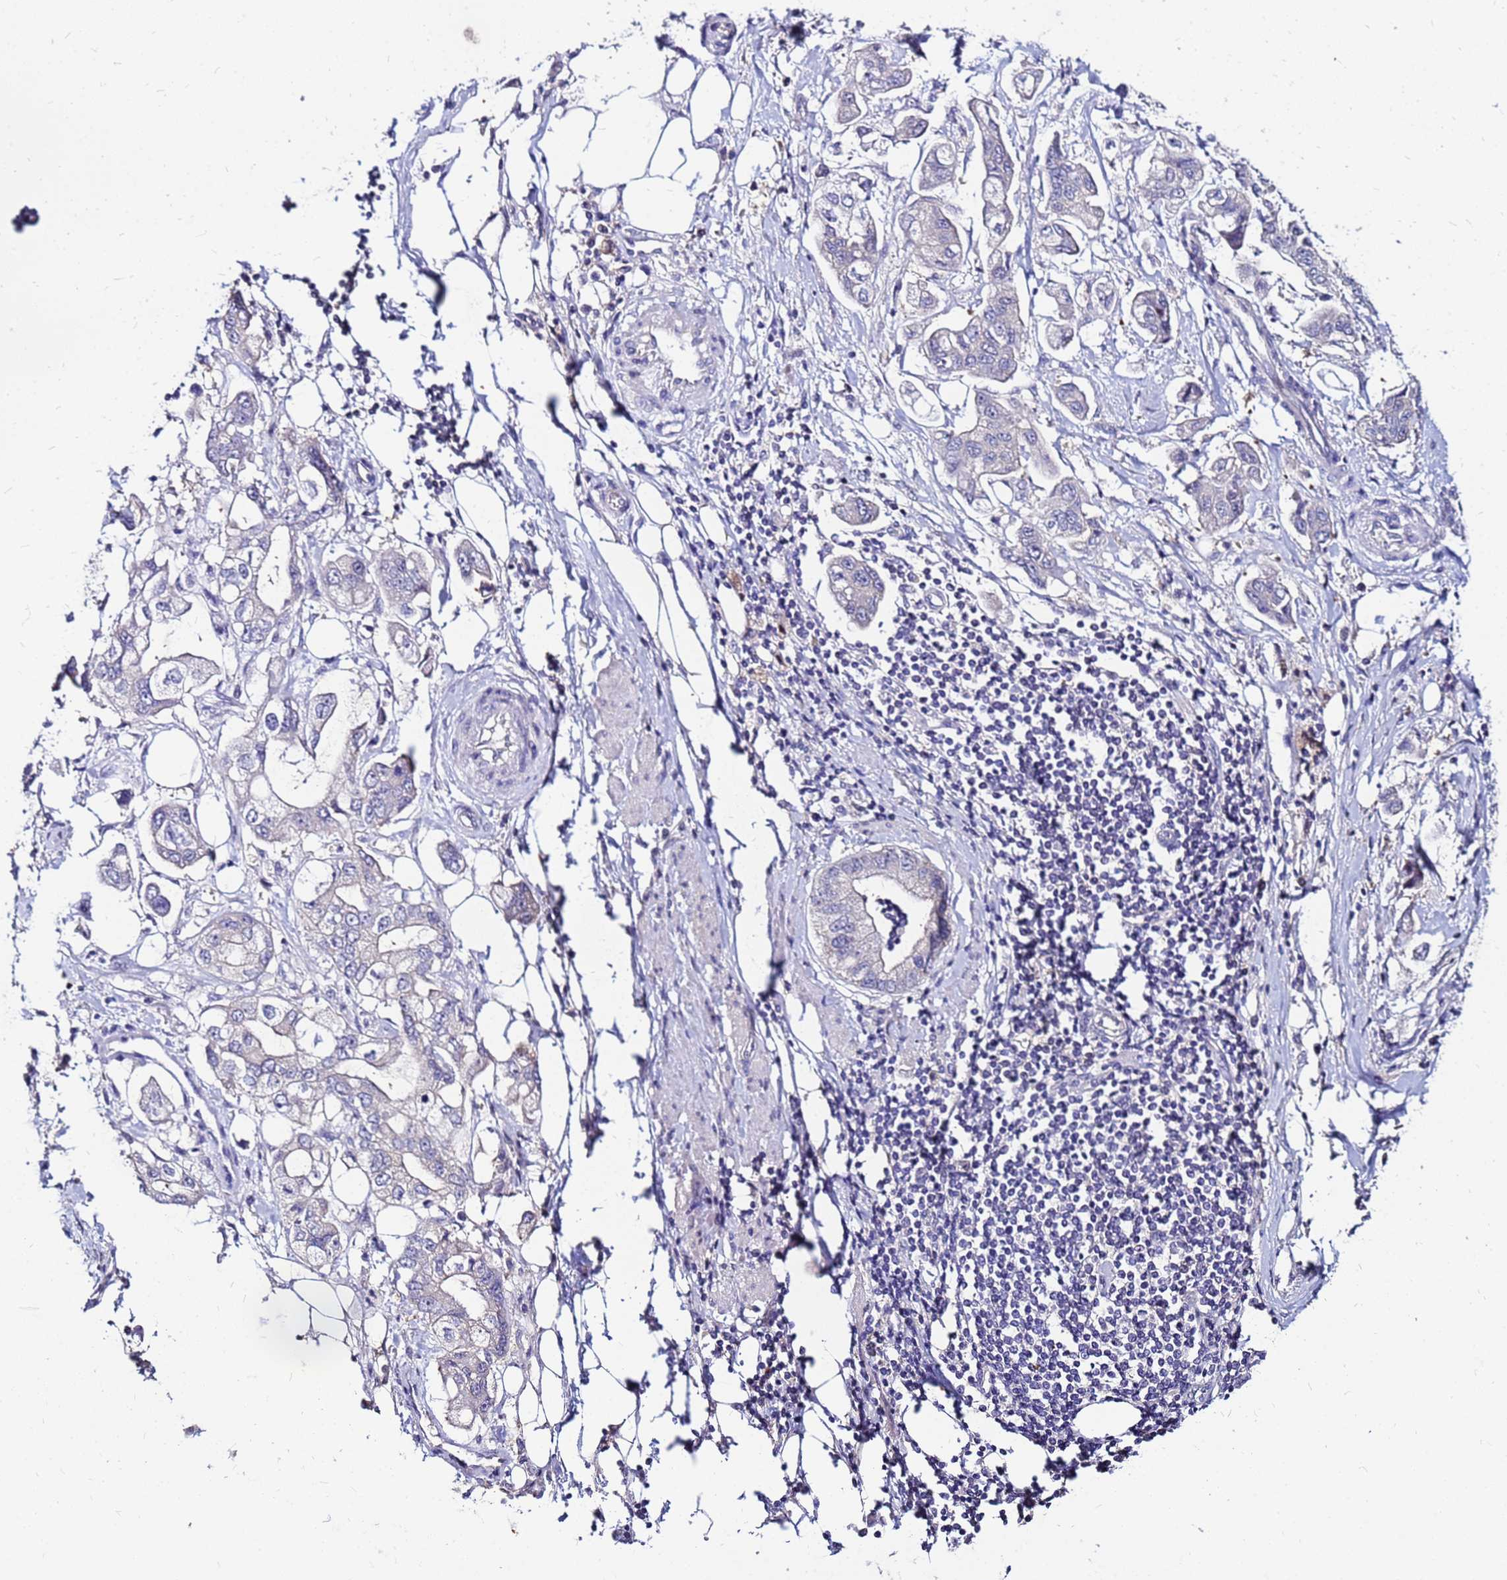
{"staining": {"intensity": "negative", "quantity": "none", "location": "none"}, "tissue": "stomach cancer", "cell_type": "Tumor cells", "image_type": "cancer", "snomed": [{"axis": "morphology", "description": "Adenocarcinoma, NOS"}, {"axis": "topography", "description": "Stomach"}], "caption": "Stomach adenocarcinoma stained for a protein using immunohistochemistry (IHC) shows no staining tumor cells.", "gene": "ARHGEF5", "patient": {"sex": "male", "age": 62}}